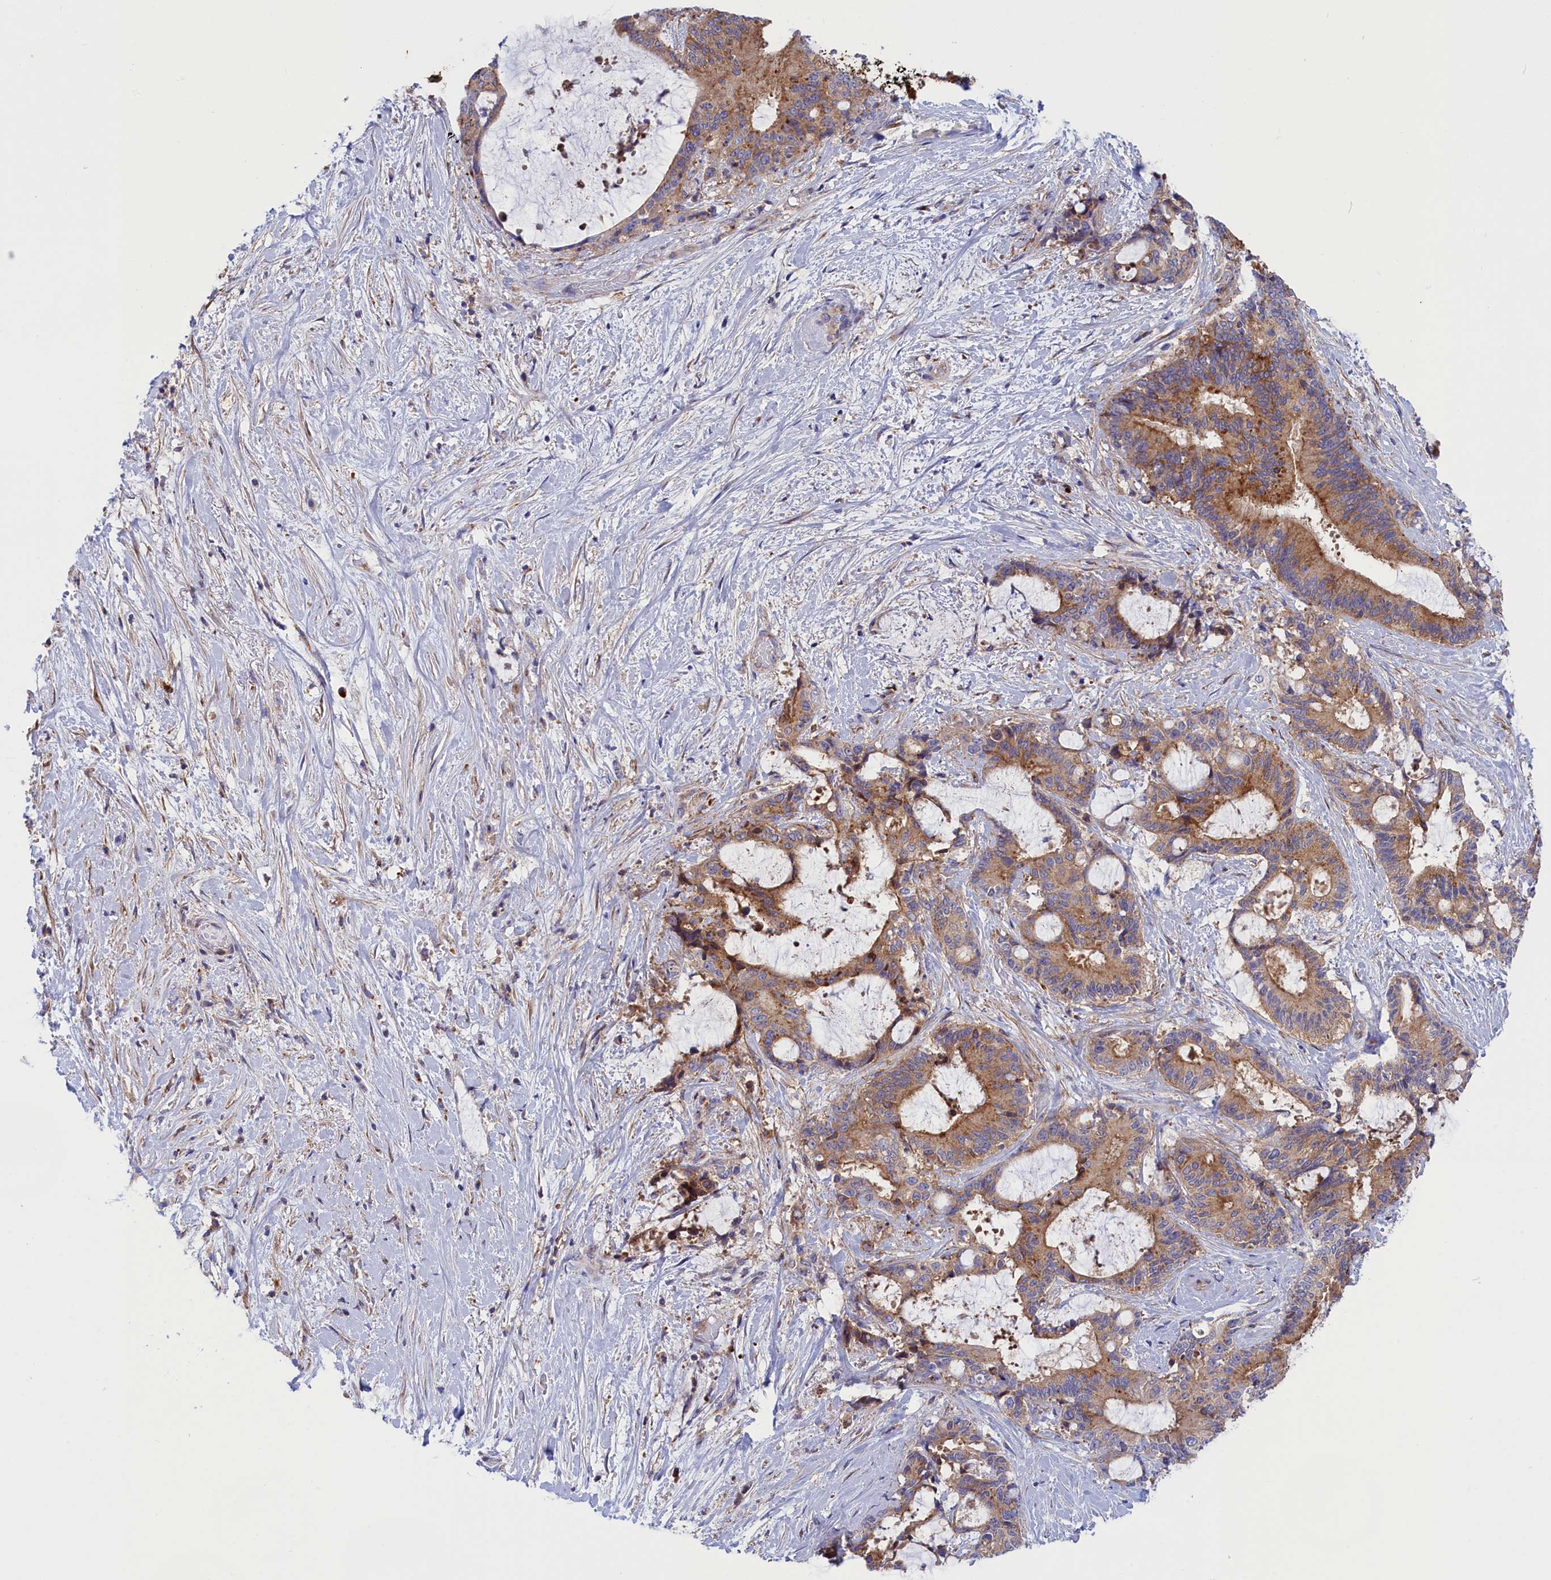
{"staining": {"intensity": "moderate", "quantity": ">75%", "location": "cytoplasmic/membranous"}, "tissue": "liver cancer", "cell_type": "Tumor cells", "image_type": "cancer", "snomed": [{"axis": "morphology", "description": "Normal tissue, NOS"}, {"axis": "morphology", "description": "Cholangiocarcinoma"}, {"axis": "topography", "description": "Liver"}, {"axis": "topography", "description": "Peripheral nerve tissue"}], "caption": "IHC (DAB (3,3'-diaminobenzidine)) staining of liver cholangiocarcinoma demonstrates moderate cytoplasmic/membranous protein positivity in approximately >75% of tumor cells.", "gene": "SCAMP4", "patient": {"sex": "female", "age": 73}}